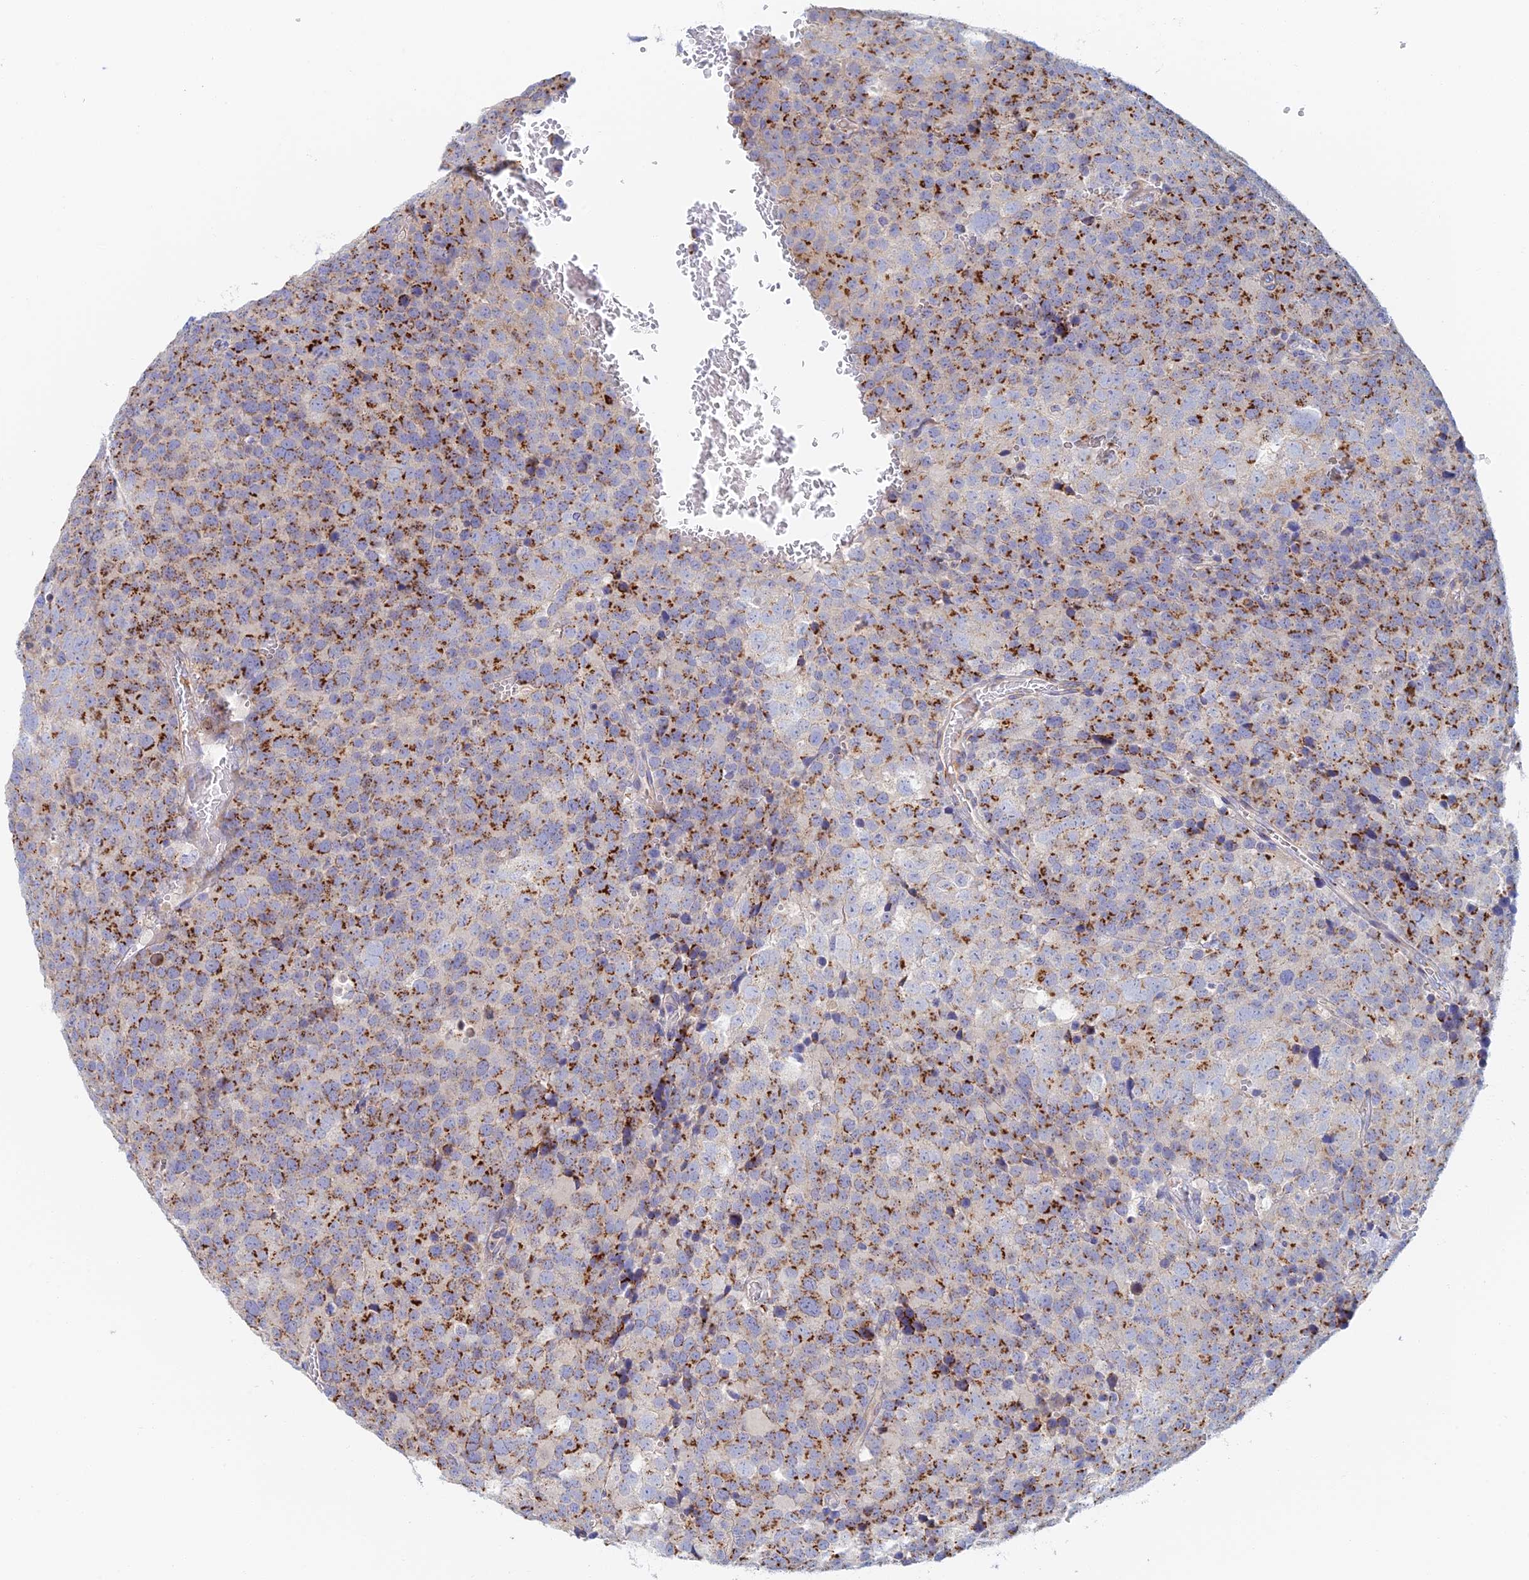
{"staining": {"intensity": "strong", "quantity": ">75%", "location": "cytoplasmic/membranous"}, "tissue": "testis cancer", "cell_type": "Tumor cells", "image_type": "cancer", "snomed": [{"axis": "morphology", "description": "Seminoma, NOS"}, {"axis": "topography", "description": "Testis"}], "caption": "Strong cytoplasmic/membranous protein positivity is appreciated in approximately >75% of tumor cells in testis cancer (seminoma).", "gene": "SLC24A3", "patient": {"sex": "male", "age": 71}}